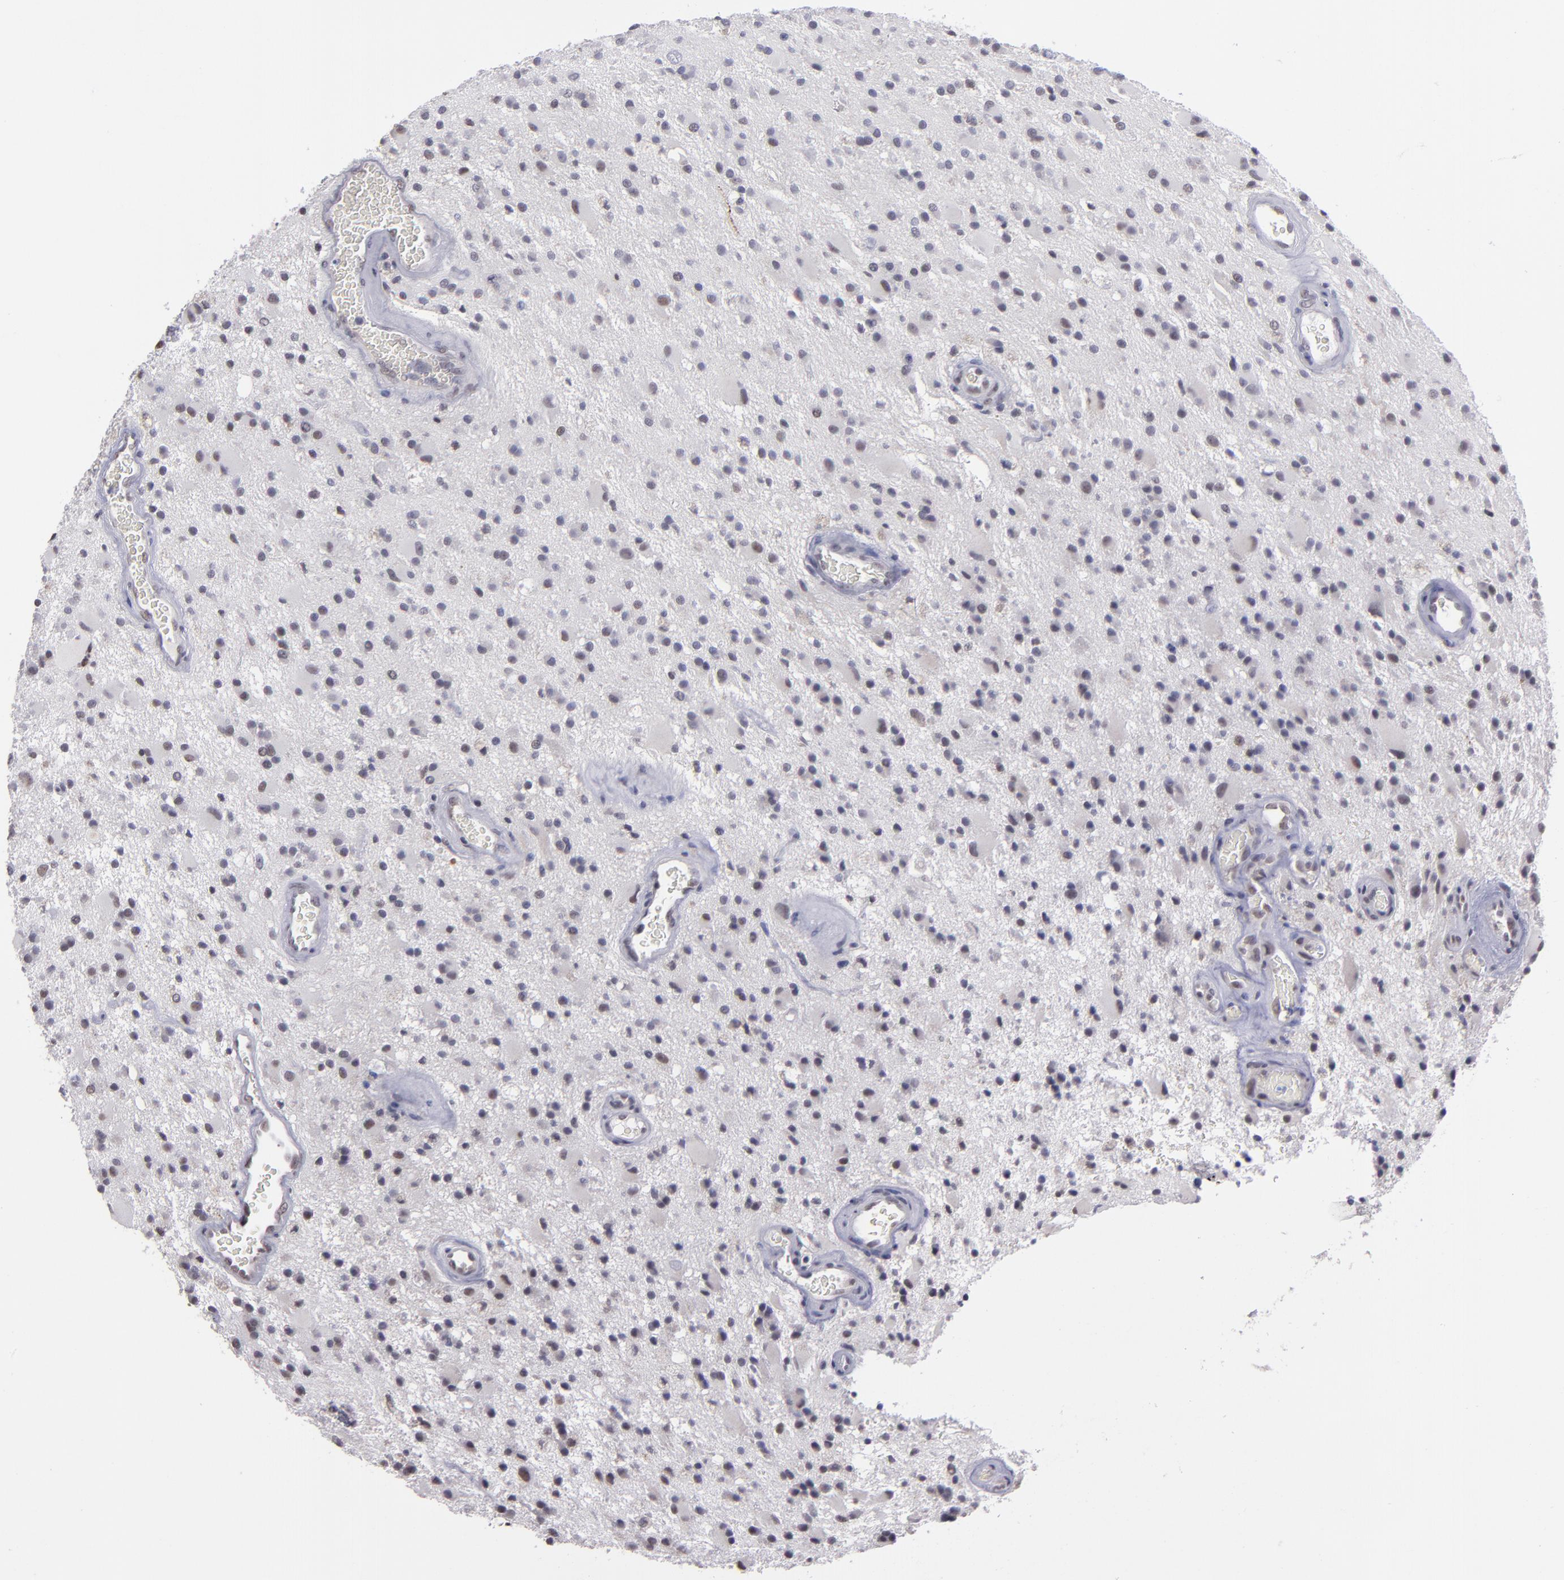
{"staining": {"intensity": "weak", "quantity": "<25%", "location": "nuclear"}, "tissue": "glioma", "cell_type": "Tumor cells", "image_type": "cancer", "snomed": [{"axis": "morphology", "description": "Glioma, malignant, Low grade"}, {"axis": "topography", "description": "Brain"}], "caption": "The photomicrograph shows no significant staining in tumor cells of glioma.", "gene": "OTUB2", "patient": {"sex": "male", "age": 58}}